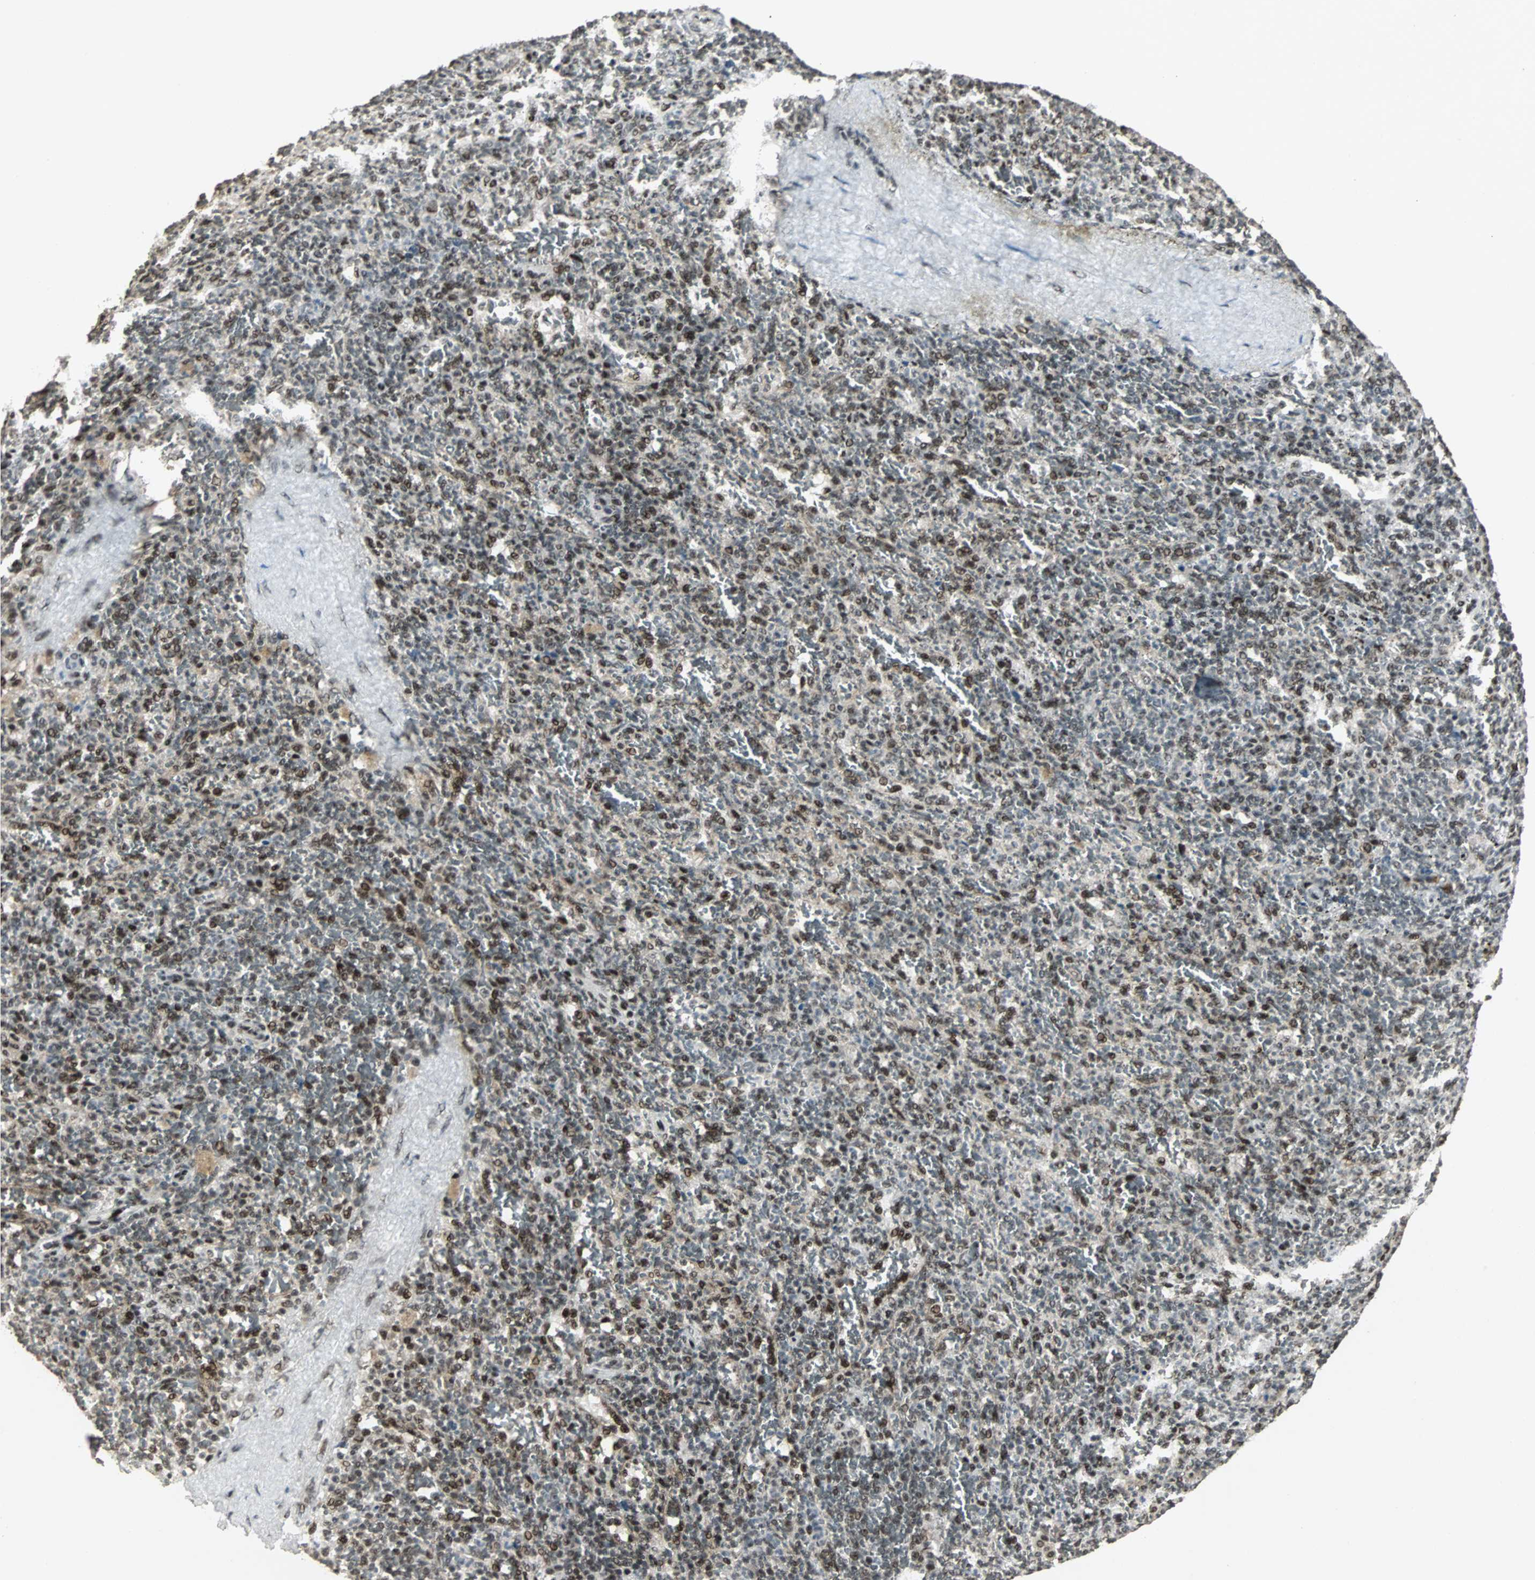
{"staining": {"intensity": "moderate", "quantity": ">75%", "location": "nuclear"}, "tissue": "spleen", "cell_type": "Cells in red pulp", "image_type": "normal", "snomed": [{"axis": "morphology", "description": "Normal tissue, NOS"}, {"axis": "topography", "description": "Spleen"}], "caption": "Cells in red pulp reveal medium levels of moderate nuclear expression in approximately >75% of cells in benign human spleen.", "gene": "TAF5", "patient": {"sex": "female", "age": 43}}